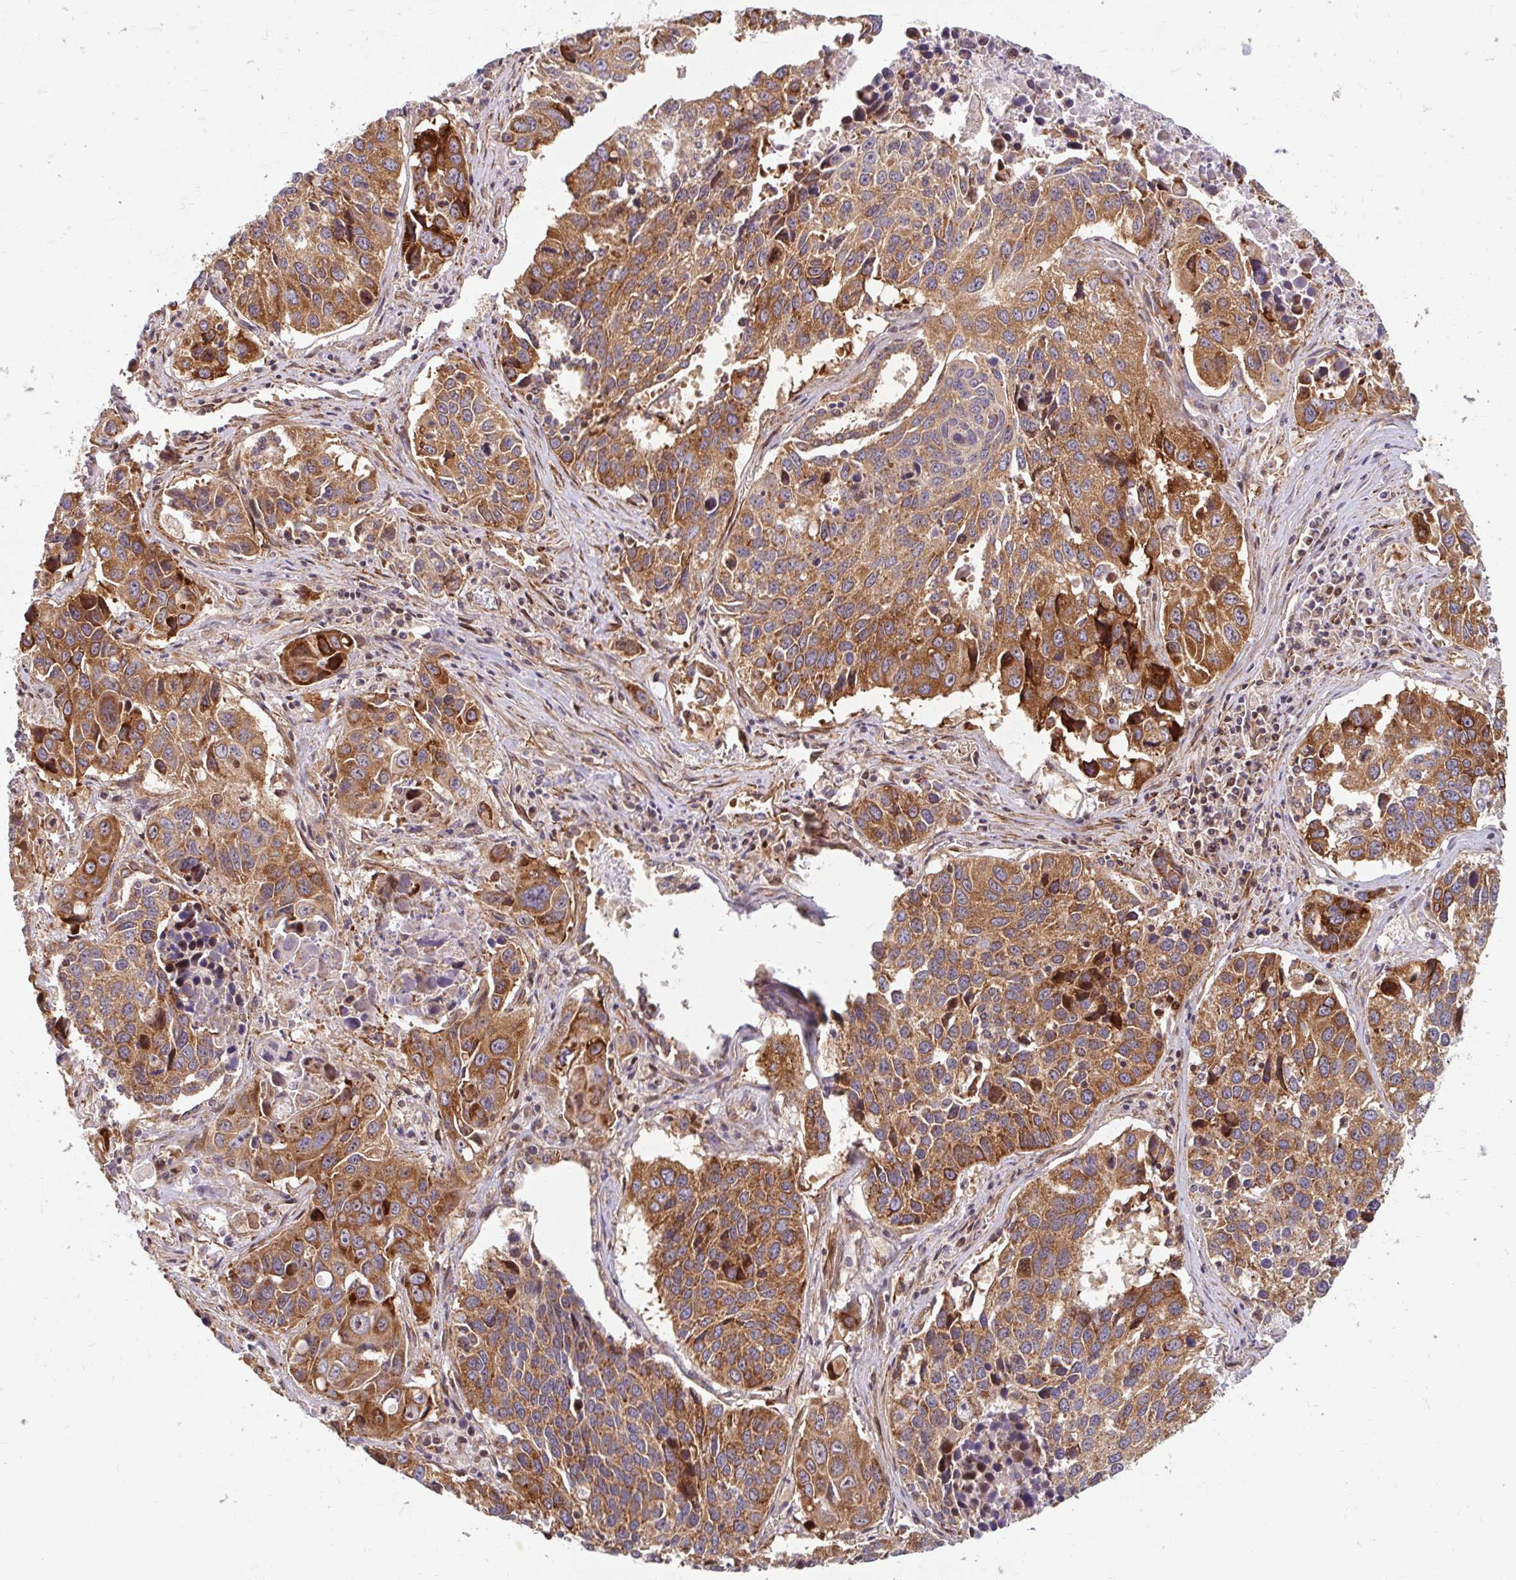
{"staining": {"intensity": "moderate", "quantity": ">75%", "location": "cytoplasmic/membranous"}, "tissue": "lung cancer", "cell_type": "Tumor cells", "image_type": "cancer", "snomed": [{"axis": "morphology", "description": "Squamous cell carcinoma, NOS"}, {"axis": "topography", "description": "Lung"}], "caption": "Squamous cell carcinoma (lung) stained with immunohistochemistry (IHC) shows moderate cytoplasmic/membranous expression in approximately >75% of tumor cells.", "gene": "BTF3", "patient": {"sex": "female", "age": 61}}